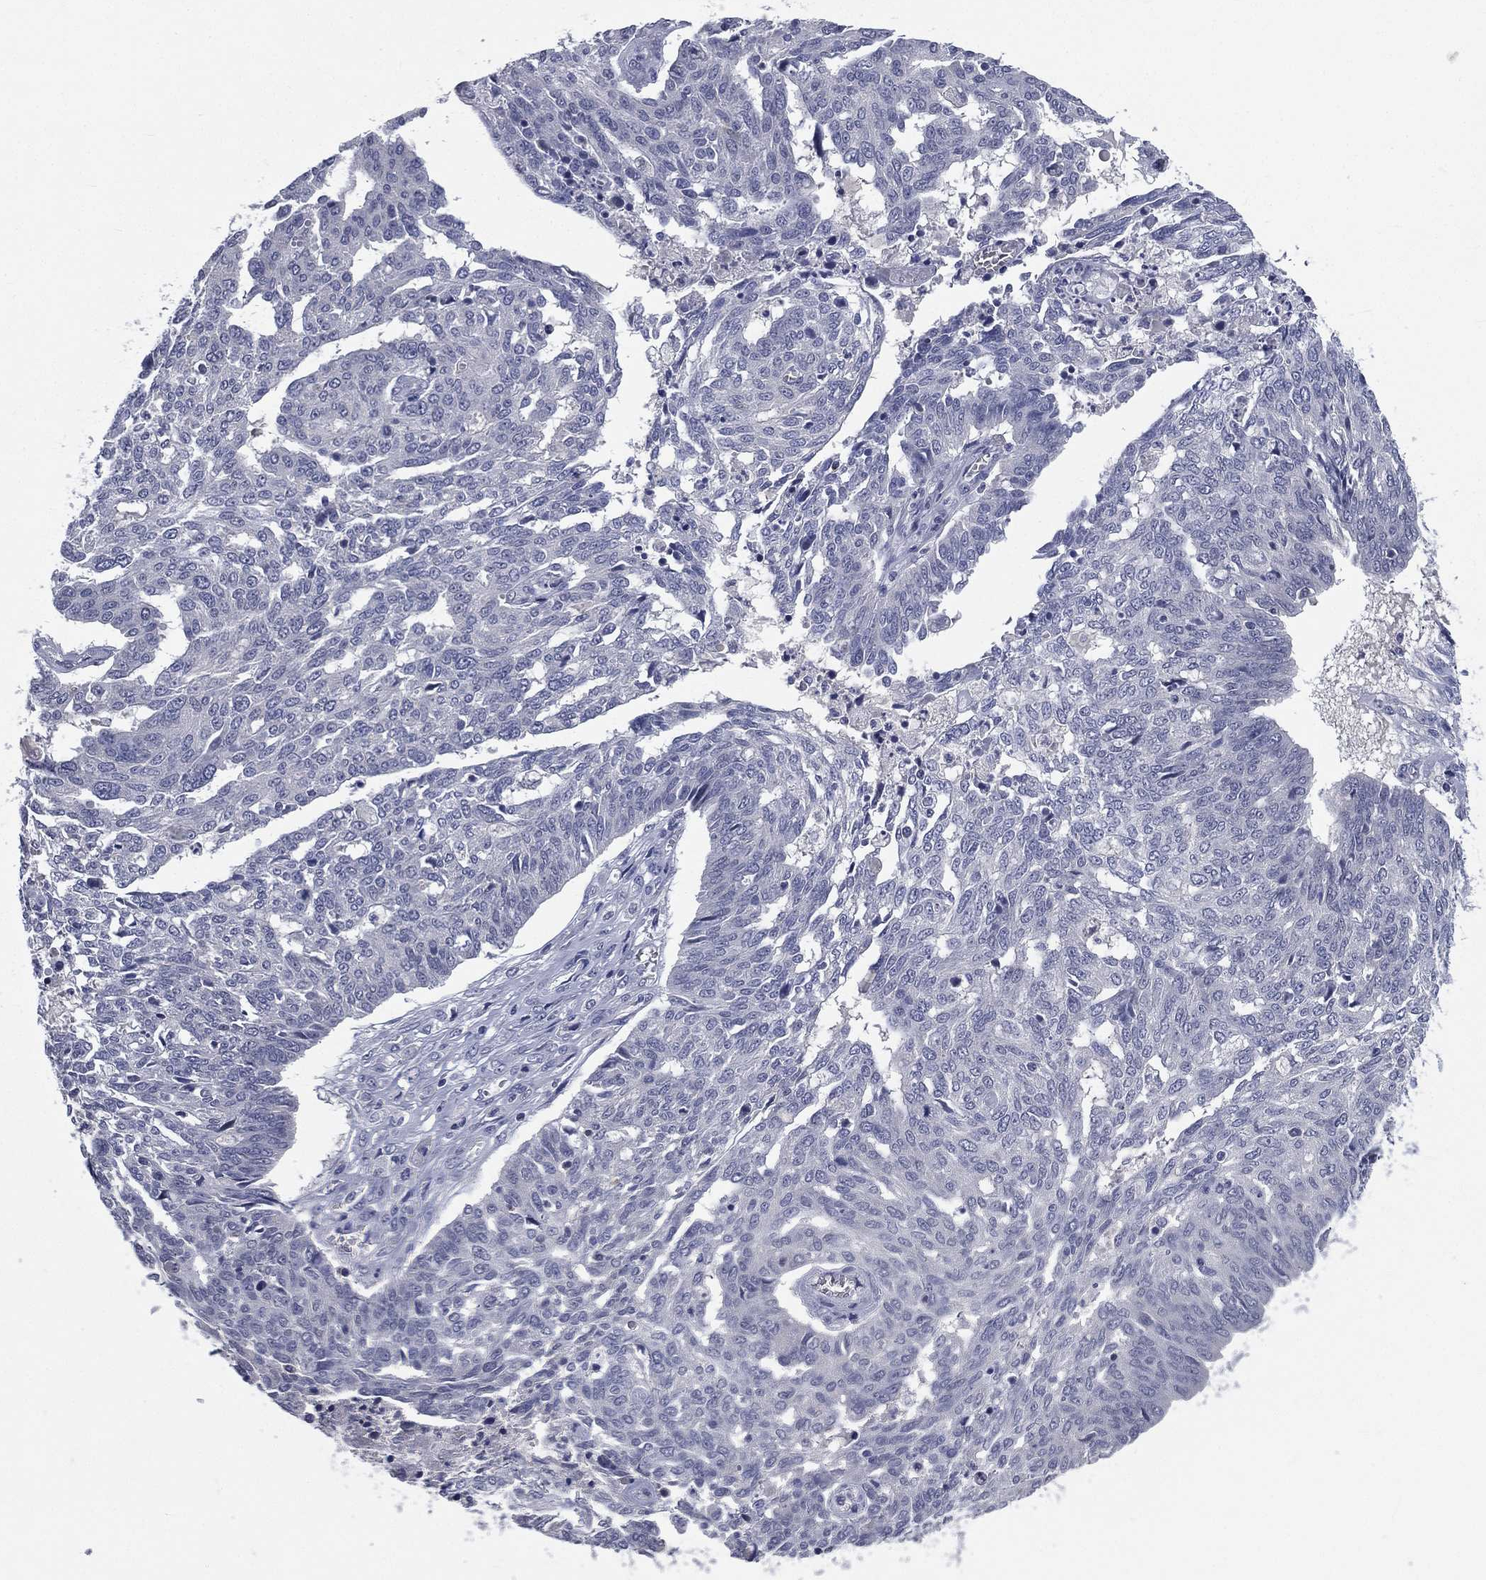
{"staining": {"intensity": "negative", "quantity": "none", "location": "none"}, "tissue": "ovarian cancer", "cell_type": "Tumor cells", "image_type": "cancer", "snomed": [{"axis": "morphology", "description": "Cystadenocarcinoma, serous, NOS"}, {"axis": "topography", "description": "Ovary"}], "caption": "A photomicrograph of human serous cystadenocarcinoma (ovarian) is negative for staining in tumor cells.", "gene": "IFT27", "patient": {"sex": "female", "age": 67}}